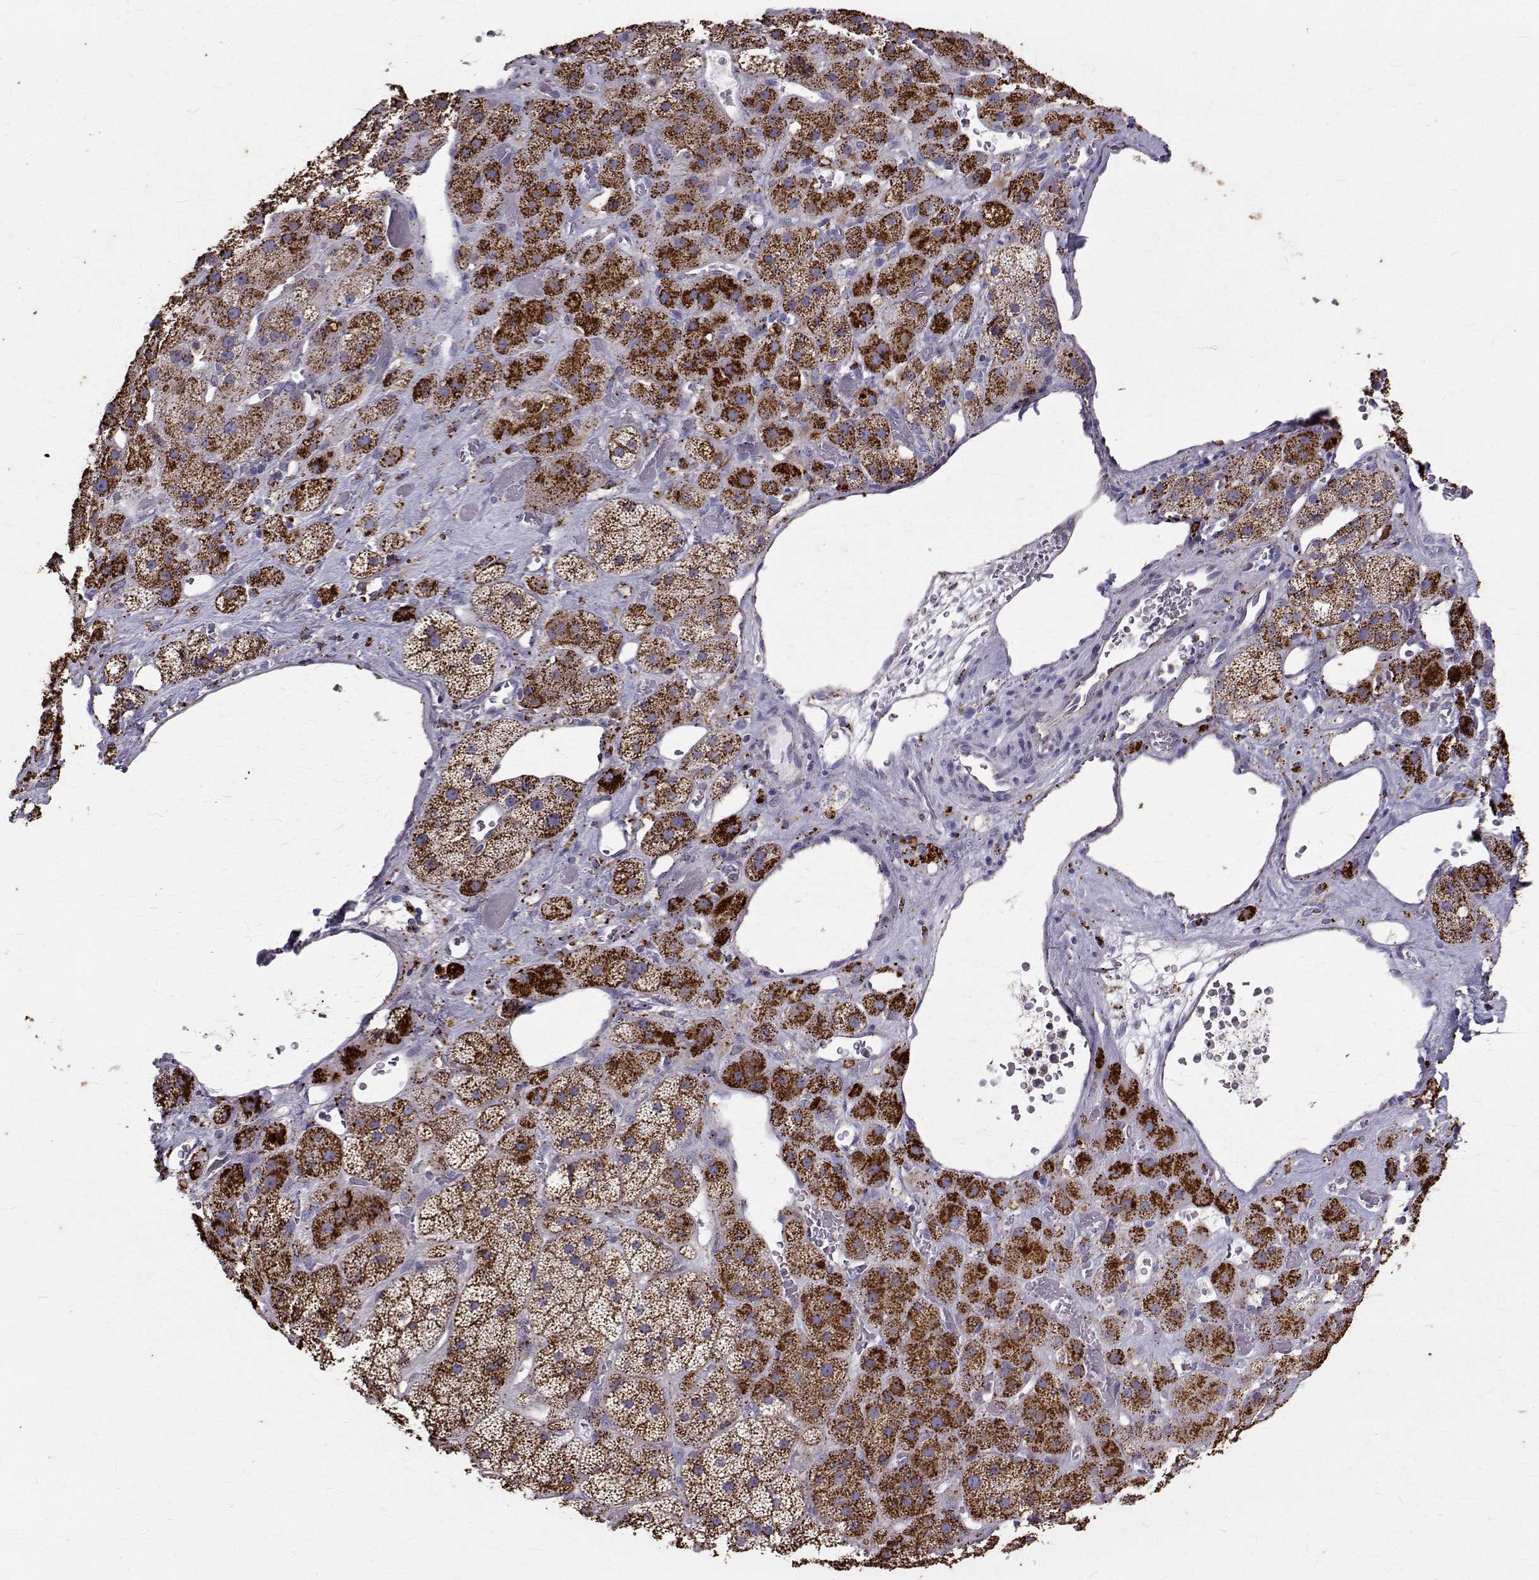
{"staining": {"intensity": "strong", "quantity": "25%-75%", "location": "cytoplasmic/membranous"}, "tissue": "adrenal gland", "cell_type": "Glandular cells", "image_type": "normal", "snomed": [{"axis": "morphology", "description": "Normal tissue, NOS"}, {"axis": "topography", "description": "Adrenal gland"}], "caption": "Benign adrenal gland exhibits strong cytoplasmic/membranous expression in about 25%-75% of glandular cells, visualized by immunohistochemistry. The protein is shown in brown color, while the nuclei are stained blue.", "gene": "TPP1", "patient": {"sex": "male", "age": 57}}